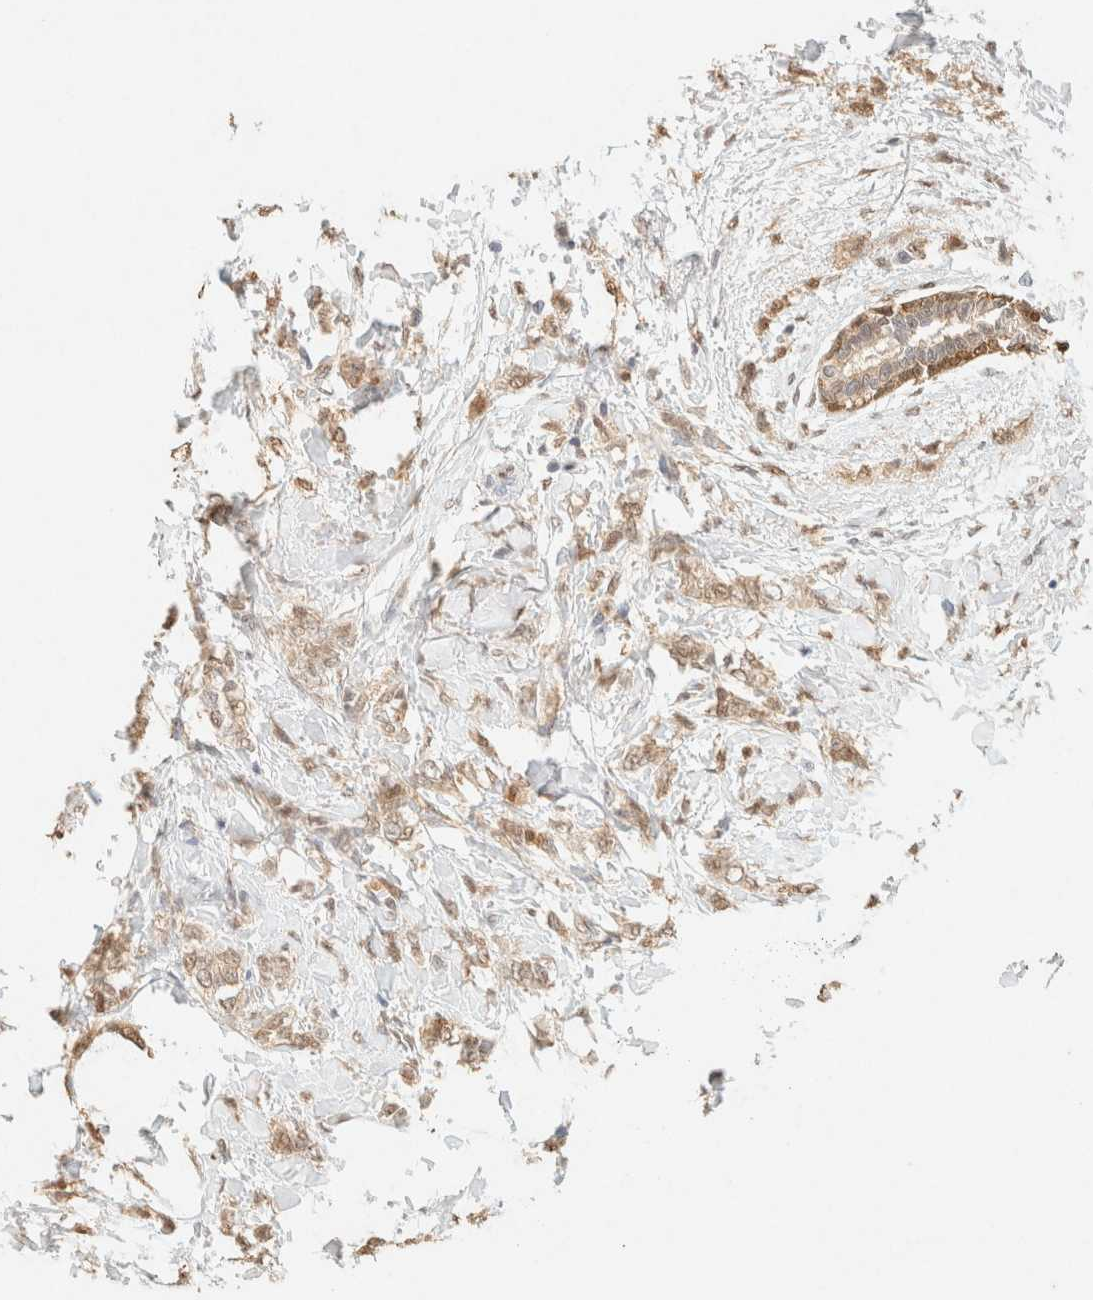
{"staining": {"intensity": "weak", "quantity": ">75%", "location": "cytoplasmic/membranous,nuclear"}, "tissue": "breast cancer", "cell_type": "Tumor cells", "image_type": "cancer", "snomed": [{"axis": "morphology", "description": "Lobular carcinoma, in situ"}, {"axis": "morphology", "description": "Lobular carcinoma"}, {"axis": "topography", "description": "Breast"}], "caption": "Protein analysis of breast cancer (lobular carcinoma) tissue demonstrates weak cytoplasmic/membranous and nuclear expression in about >75% of tumor cells.", "gene": "S100A13", "patient": {"sex": "female", "age": 41}}